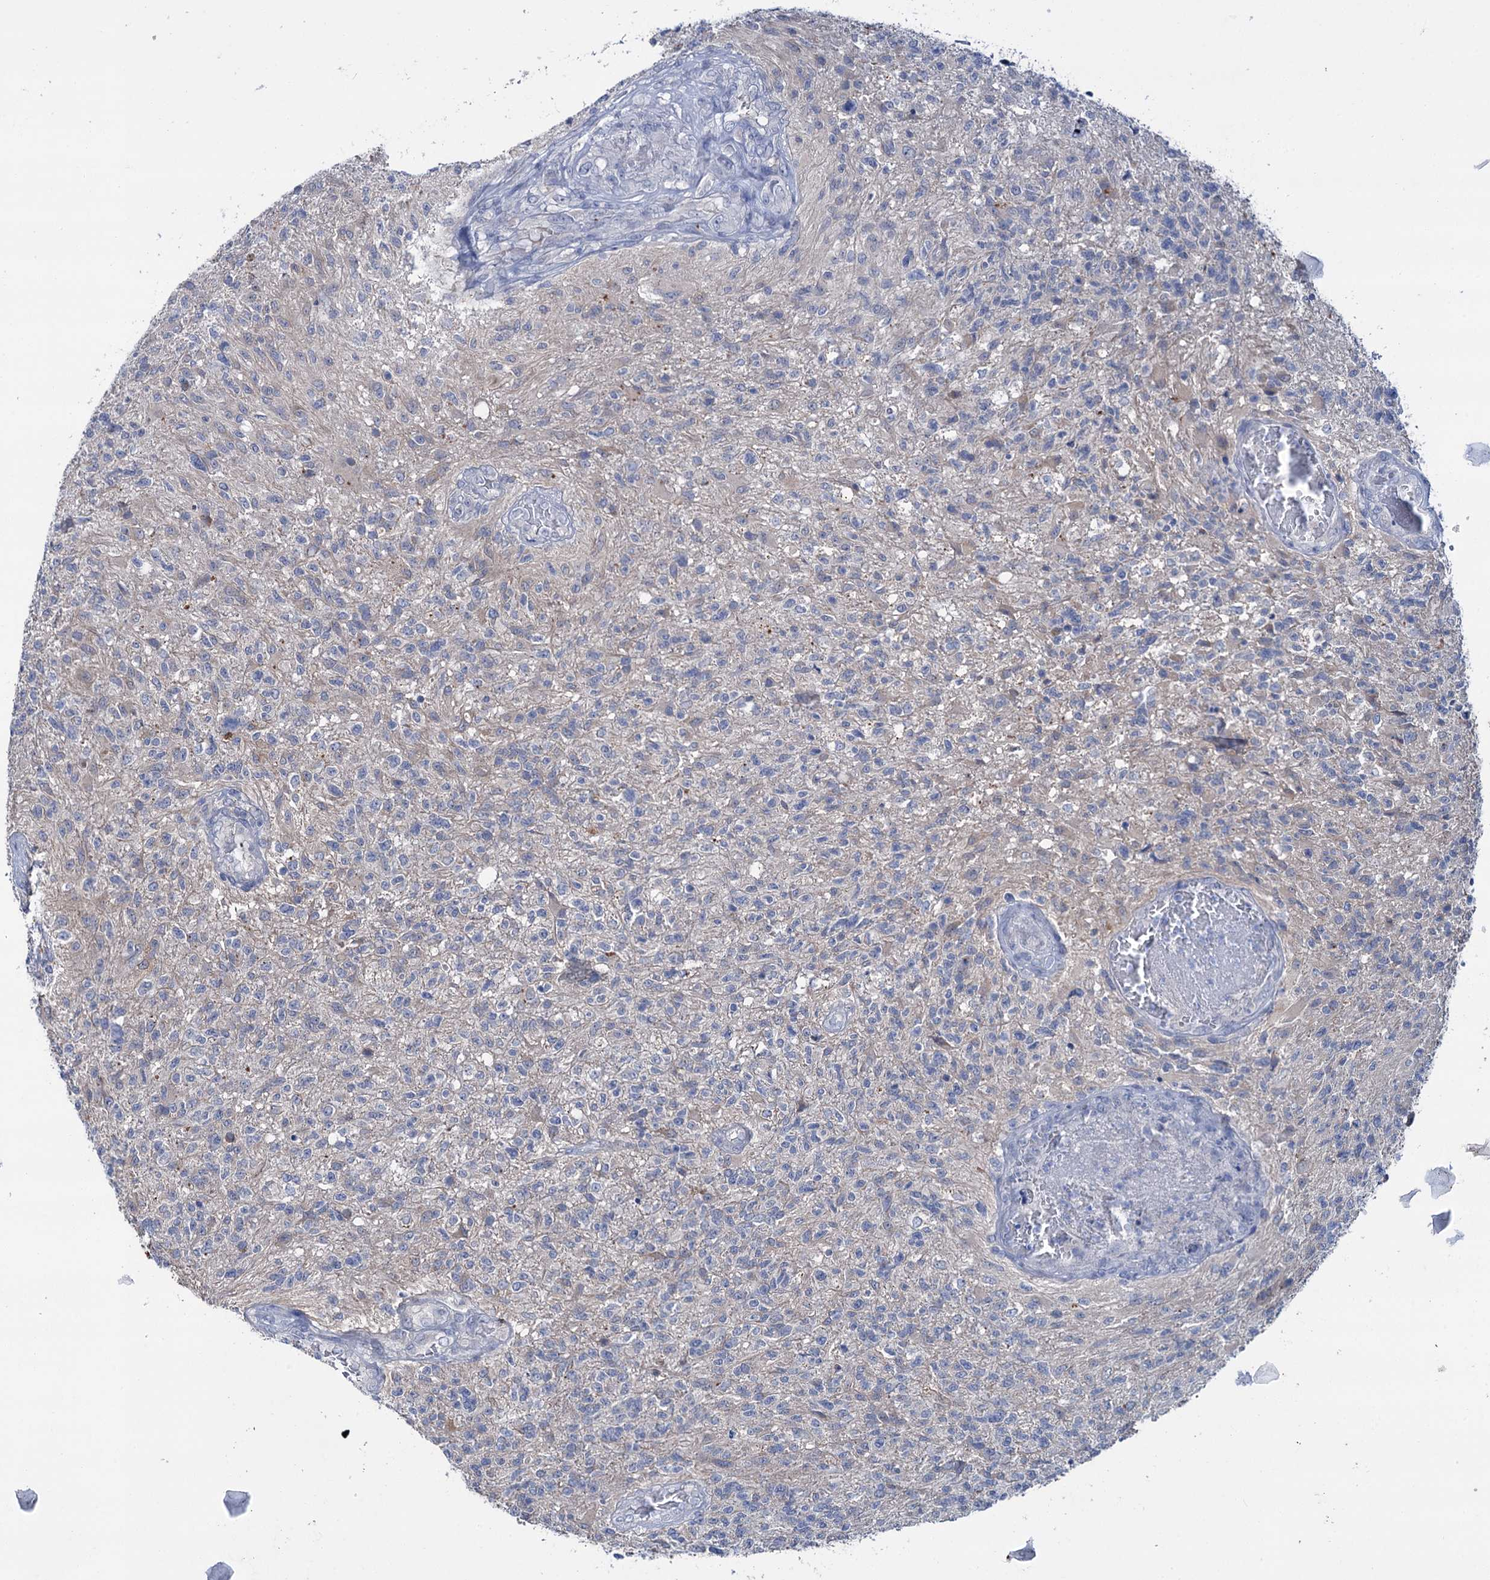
{"staining": {"intensity": "negative", "quantity": "none", "location": "none"}, "tissue": "glioma", "cell_type": "Tumor cells", "image_type": "cancer", "snomed": [{"axis": "morphology", "description": "Glioma, malignant, High grade"}, {"axis": "topography", "description": "Brain"}], "caption": "High power microscopy image of an IHC micrograph of glioma, revealing no significant staining in tumor cells.", "gene": "LYZL4", "patient": {"sex": "male", "age": 56}}